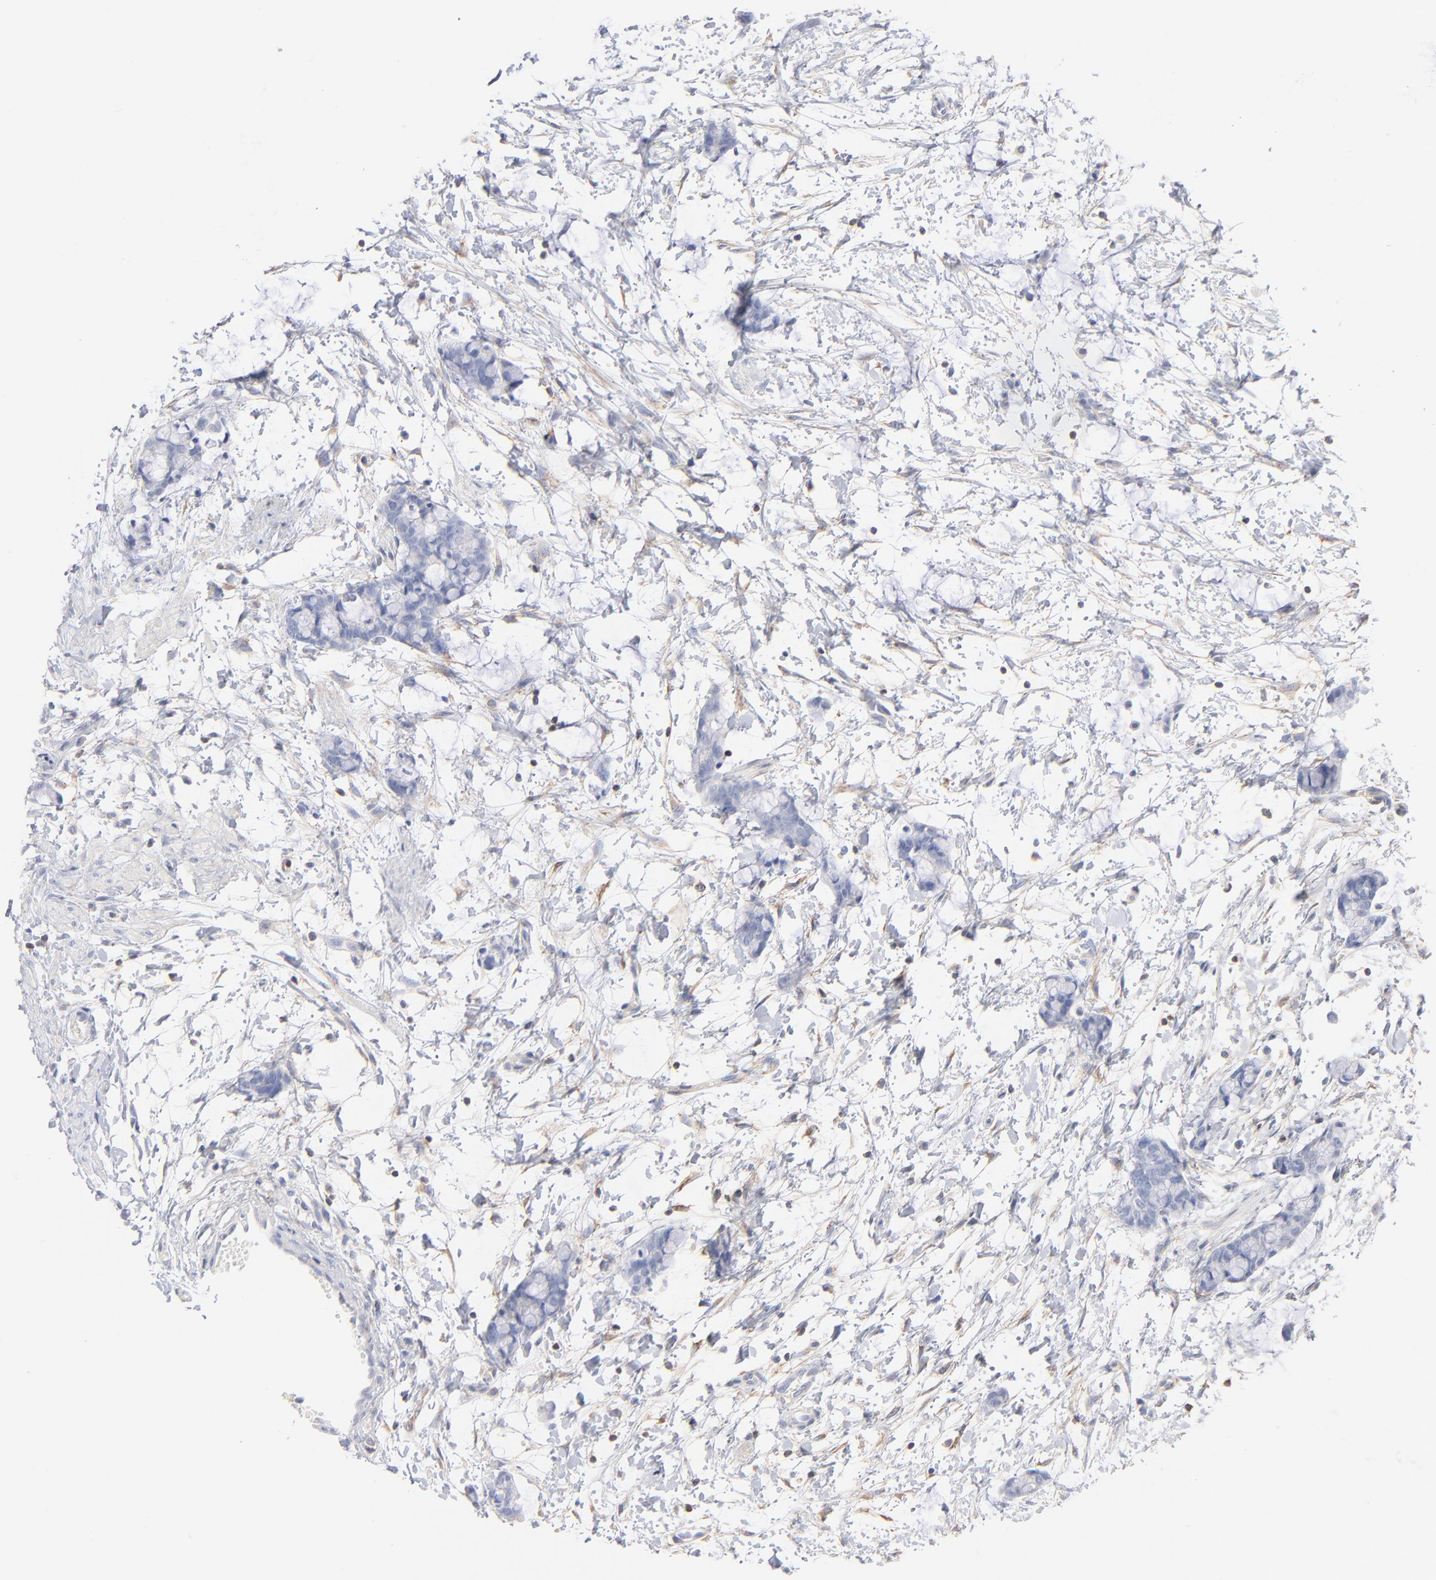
{"staining": {"intensity": "negative", "quantity": "none", "location": "none"}, "tissue": "colorectal cancer", "cell_type": "Tumor cells", "image_type": "cancer", "snomed": [{"axis": "morphology", "description": "Adenocarcinoma, NOS"}, {"axis": "topography", "description": "Colon"}], "caption": "This is an IHC histopathology image of colorectal cancer (adenocarcinoma). There is no positivity in tumor cells.", "gene": "SEPTIN6", "patient": {"sex": "male", "age": 14}}